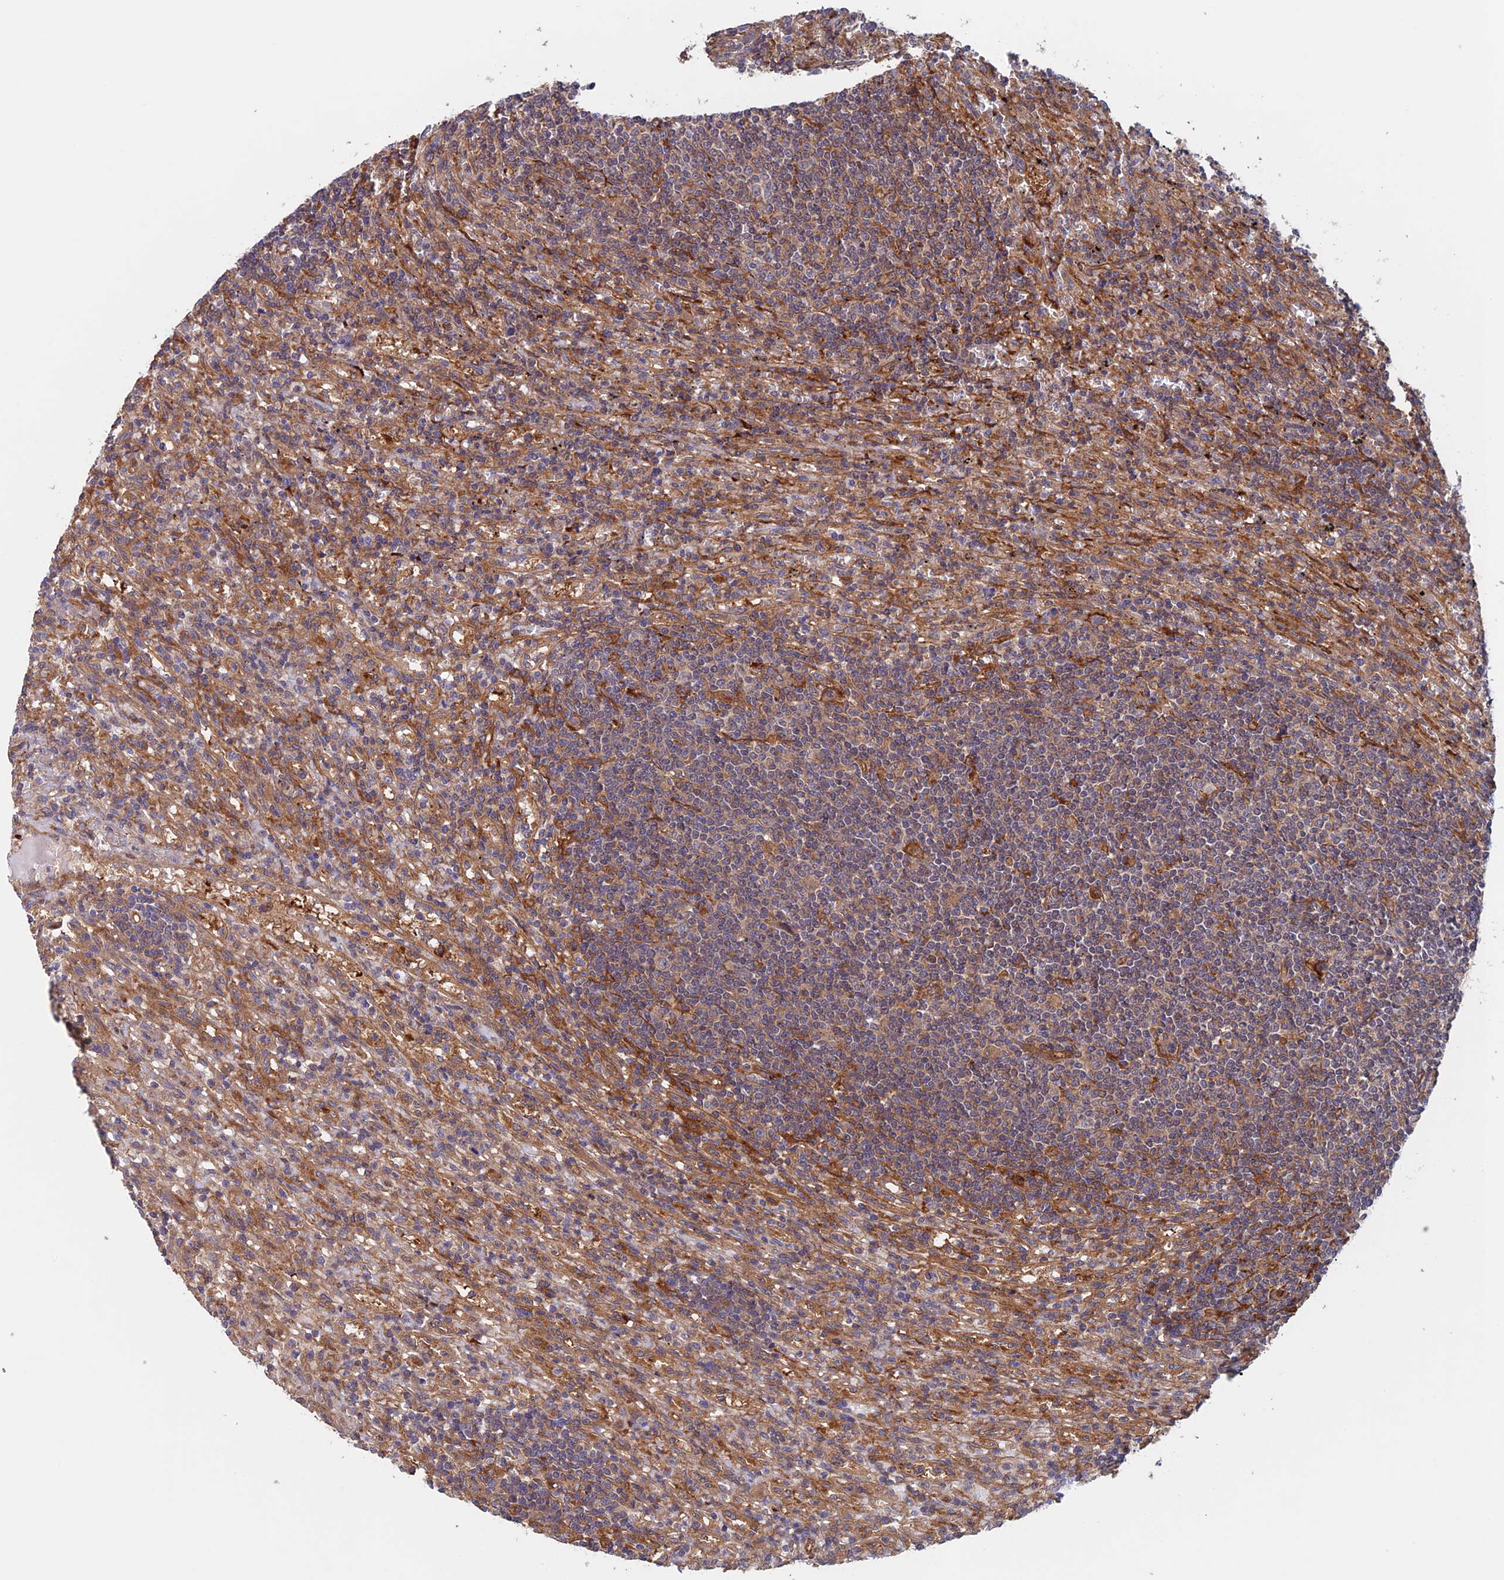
{"staining": {"intensity": "negative", "quantity": "none", "location": "none"}, "tissue": "lymphoma", "cell_type": "Tumor cells", "image_type": "cancer", "snomed": [{"axis": "morphology", "description": "Malignant lymphoma, non-Hodgkin's type, Low grade"}, {"axis": "topography", "description": "Spleen"}], "caption": "DAB immunohistochemical staining of lymphoma exhibits no significant staining in tumor cells. (Stains: DAB immunohistochemistry with hematoxylin counter stain, Microscopy: brightfield microscopy at high magnification).", "gene": "NUDT16L1", "patient": {"sex": "male", "age": 76}}